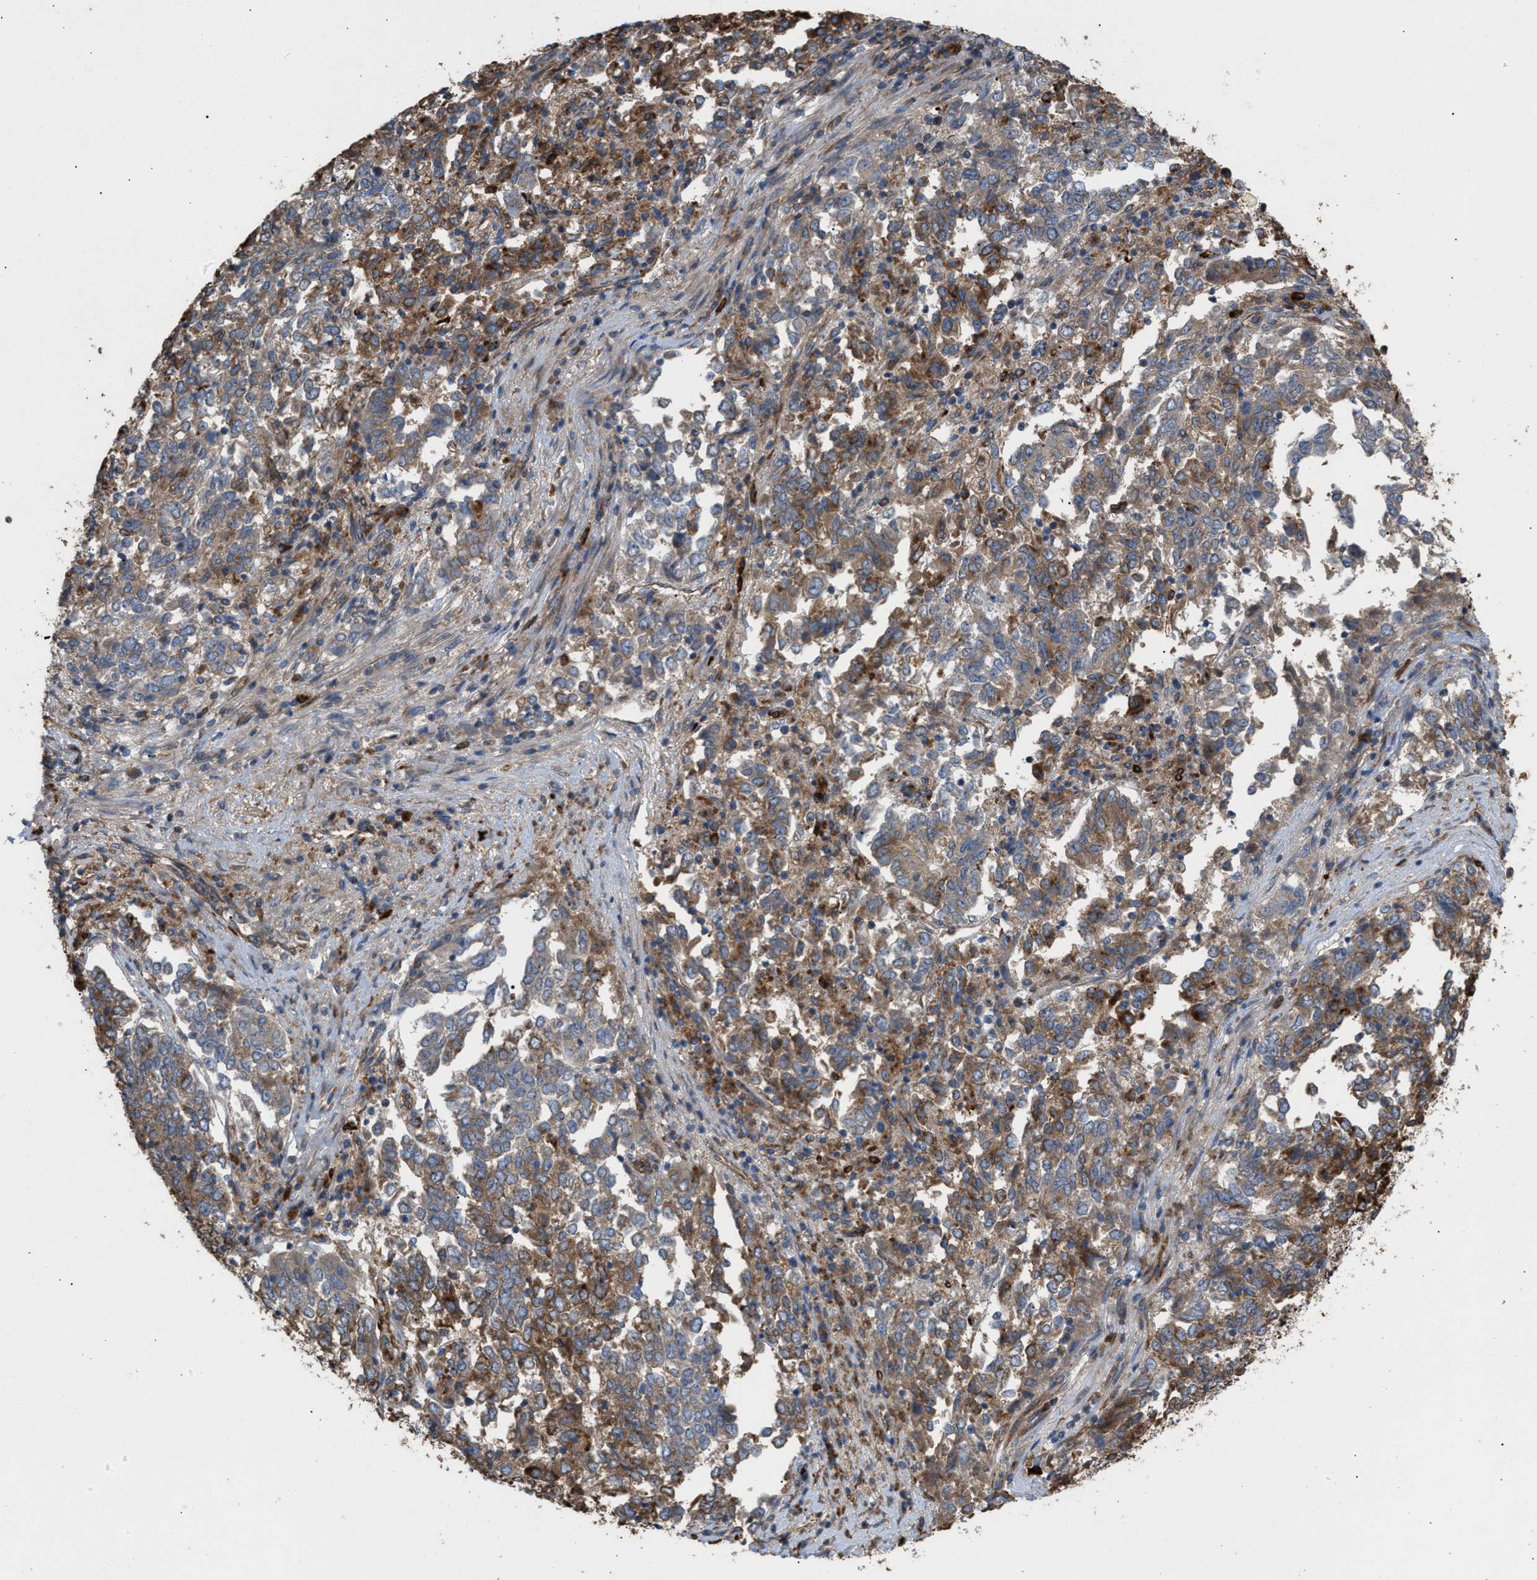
{"staining": {"intensity": "moderate", "quantity": ">75%", "location": "cytoplasmic/membranous"}, "tissue": "endometrial cancer", "cell_type": "Tumor cells", "image_type": "cancer", "snomed": [{"axis": "morphology", "description": "Adenocarcinoma, NOS"}, {"axis": "topography", "description": "Endometrium"}], "caption": "IHC image of neoplastic tissue: endometrial adenocarcinoma stained using immunohistochemistry shows medium levels of moderate protein expression localized specifically in the cytoplasmic/membranous of tumor cells, appearing as a cytoplasmic/membranous brown color.", "gene": "GCC1", "patient": {"sex": "female", "age": 80}}